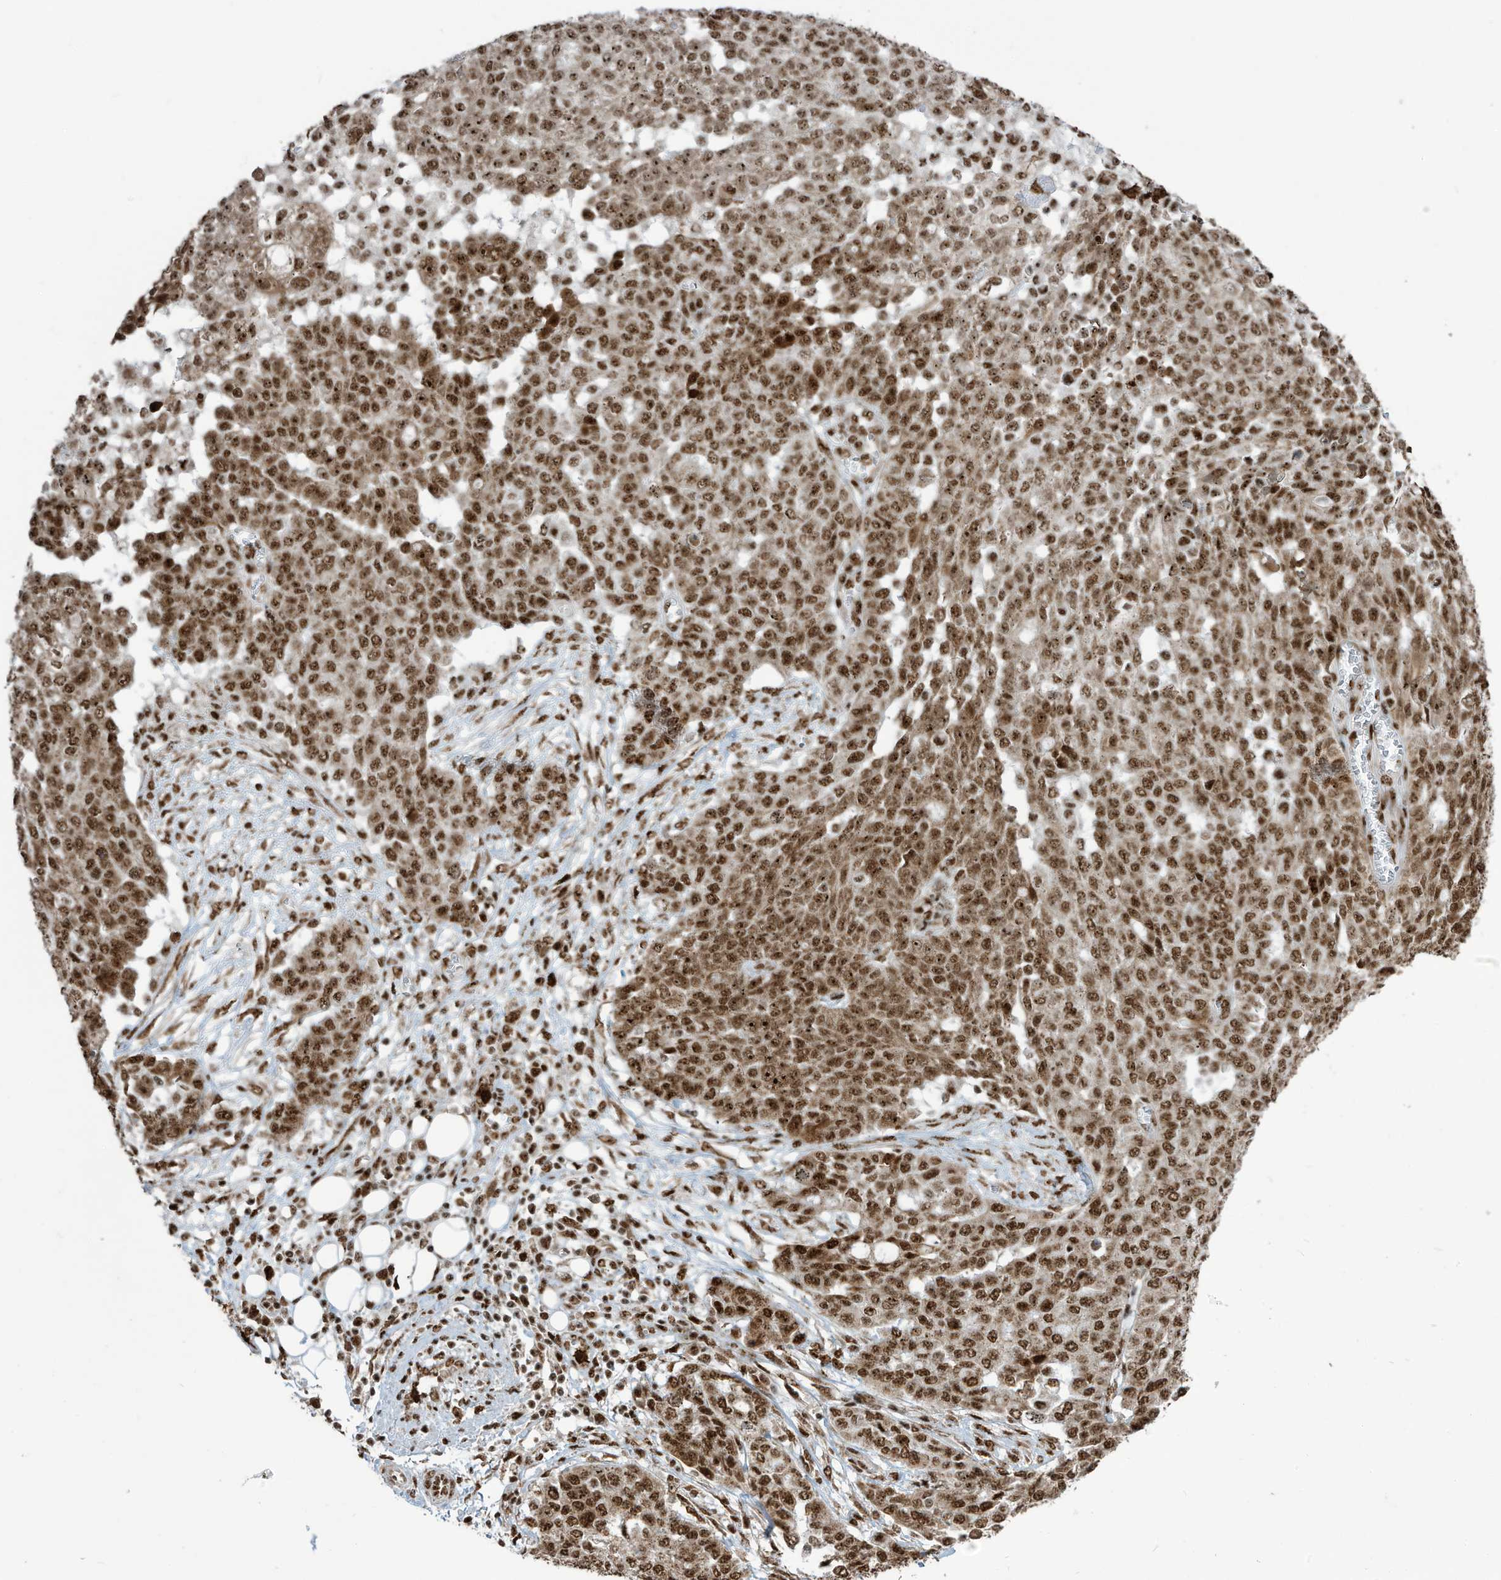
{"staining": {"intensity": "moderate", "quantity": ">75%", "location": "nuclear"}, "tissue": "ovarian cancer", "cell_type": "Tumor cells", "image_type": "cancer", "snomed": [{"axis": "morphology", "description": "Cystadenocarcinoma, serous, NOS"}, {"axis": "topography", "description": "Soft tissue"}, {"axis": "topography", "description": "Ovary"}], "caption": "Human ovarian cancer (serous cystadenocarcinoma) stained with a protein marker demonstrates moderate staining in tumor cells.", "gene": "LBH", "patient": {"sex": "female", "age": 57}}